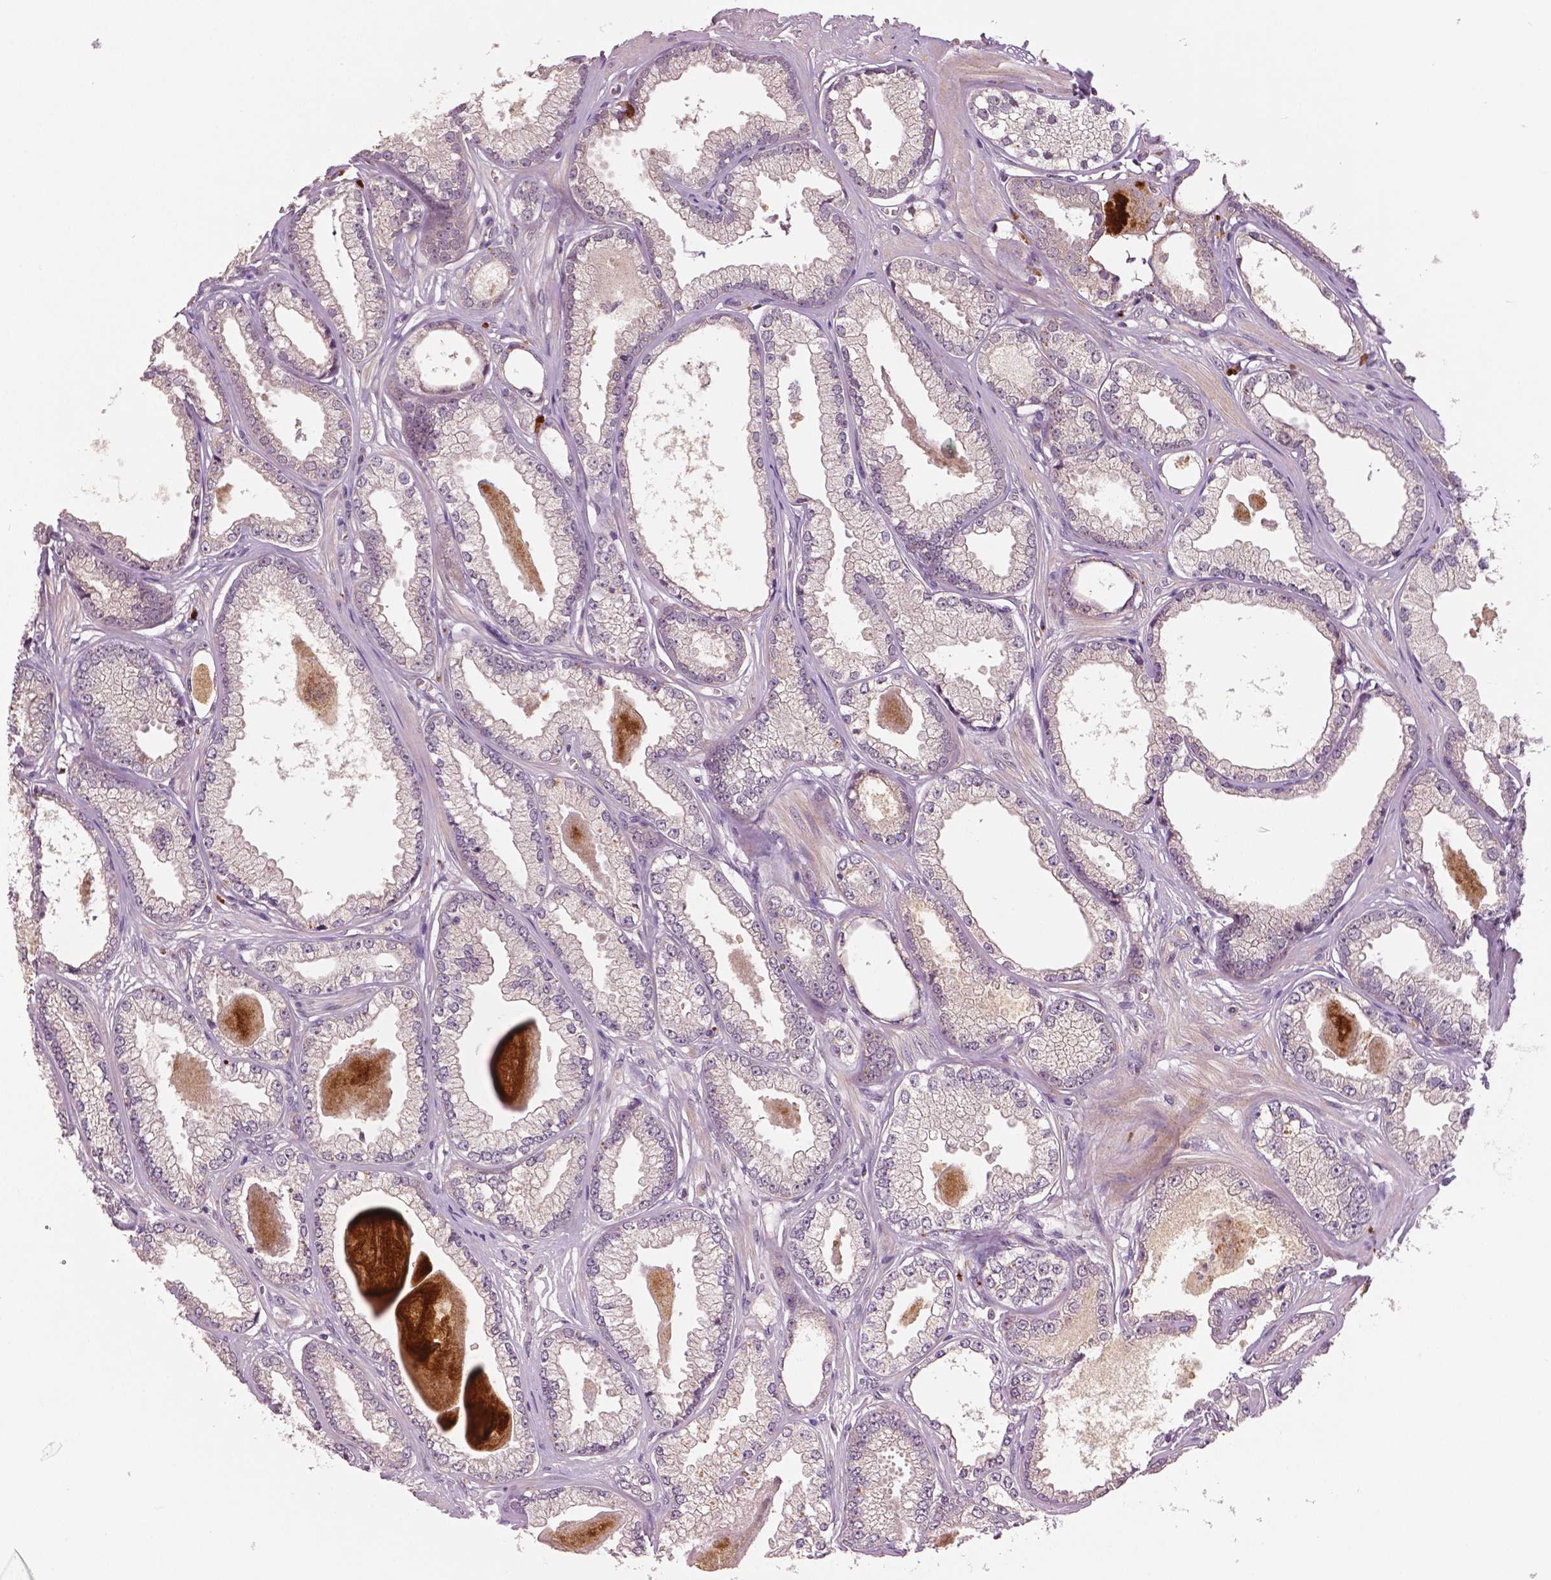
{"staining": {"intensity": "negative", "quantity": "none", "location": "none"}, "tissue": "prostate cancer", "cell_type": "Tumor cells", "image_type": "cancer", "snomed": [{"axis": "morphology", "description": "Adenocarcinoma, Low grade"}, {"axis": "topography", "description": "Prostate"}], "caption": "High power microscopy photomicrograph of an immunohistochemistry (IHC) micrograph of low-grade adenocarcinoma (prostate), revealing no significant expression in tumor cells.", "gene": "MKI67", "patient": {"sex": "male", "age": 64}}